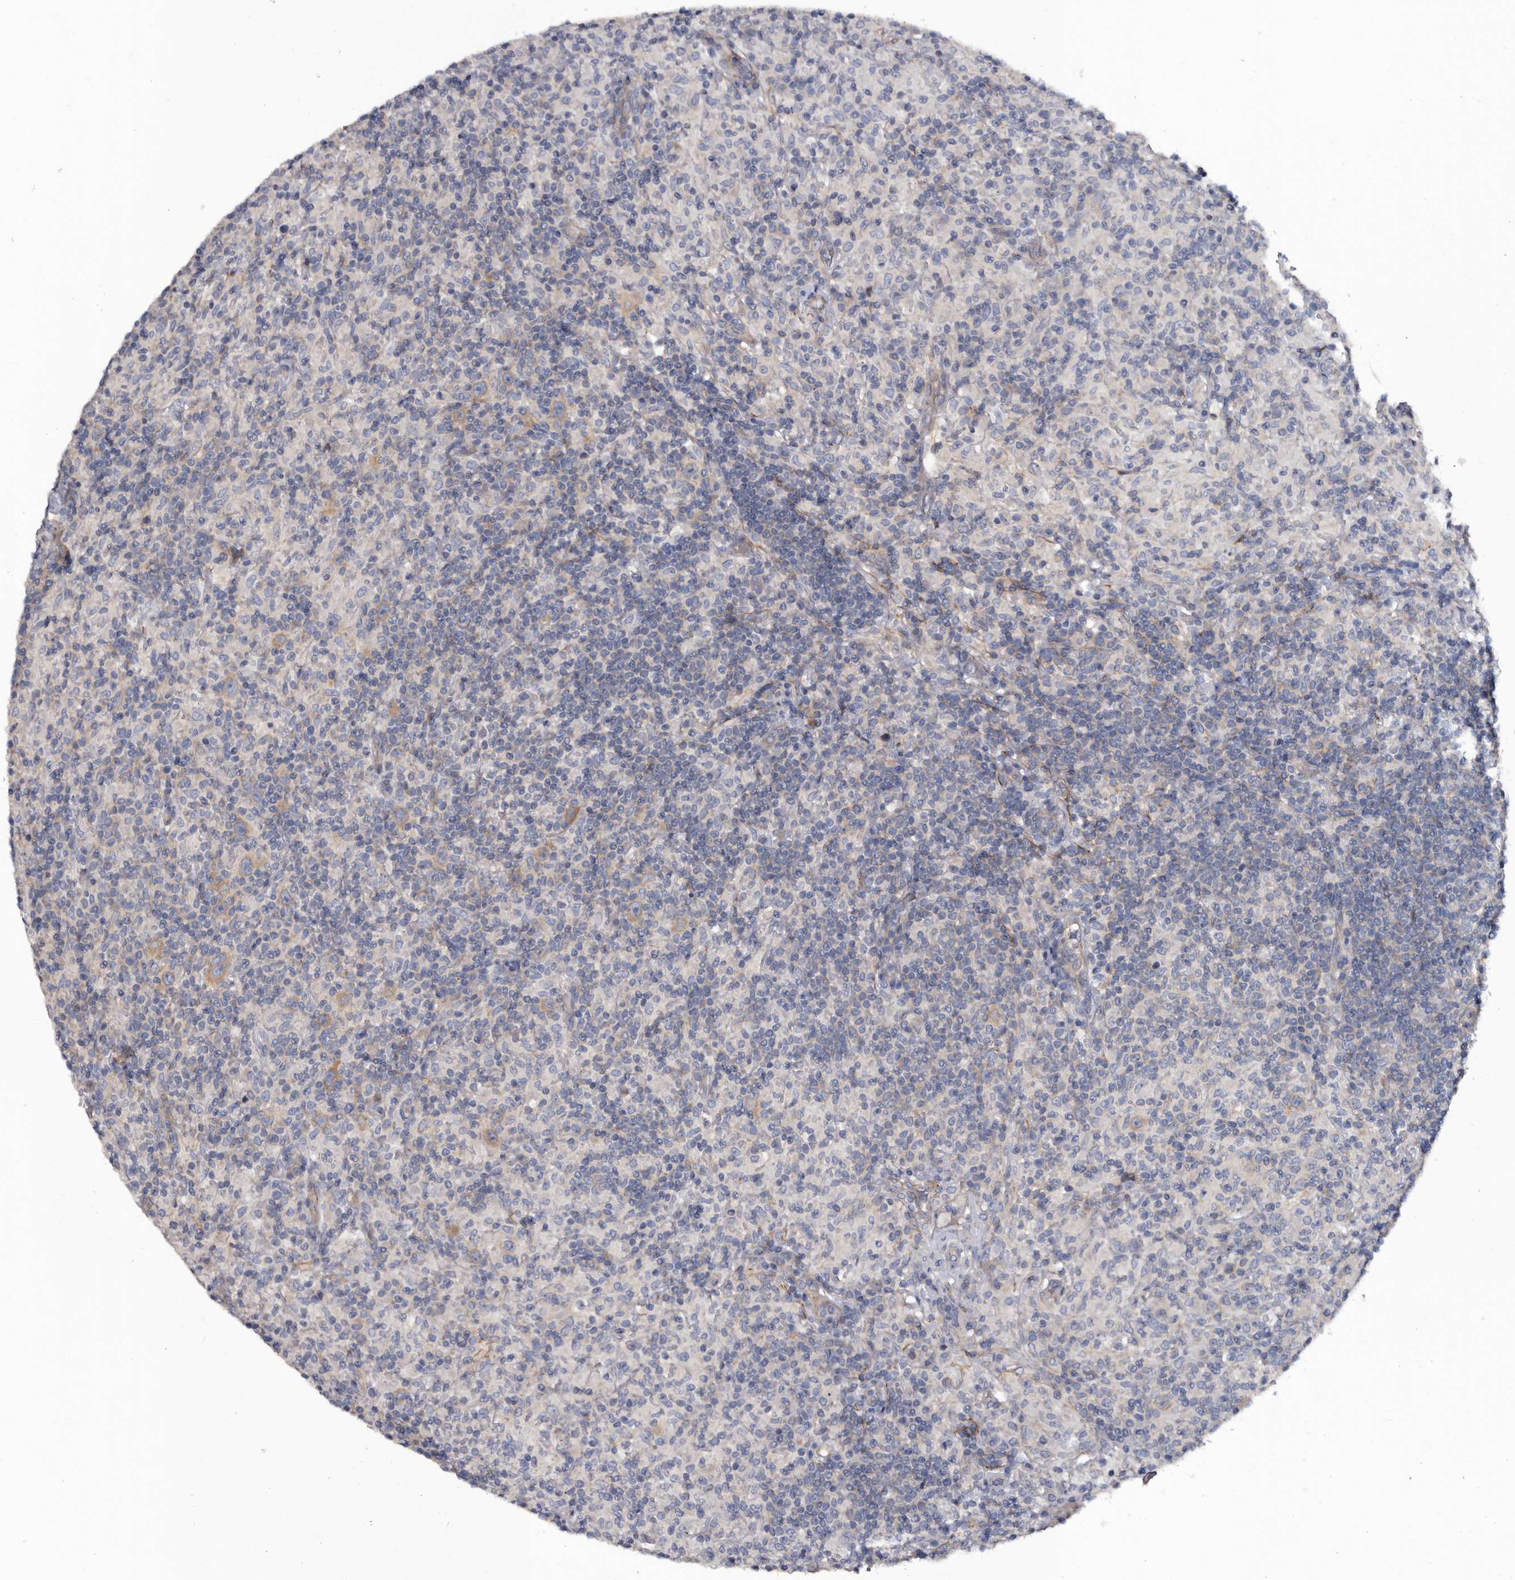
{"staining": {"intensity": "weak", "quantity": "25%-75%", "location": "cytoplasmic/membranous"}, "tissue": "lymphoma", "cell_type": "Tumor cells", "image_type": "cancer", "snomed": [{"axis": "morphology", "description": "Hodgkin's disease, NOS"}, {"axis": "topography", "description": "Lymph node"}], "caption": "Immunohistochemical staining of human lymphoma exhibits low levels of weak cytoplasmic/membranous expression in approximately 25%-75% of tumor cells. (brown staining indicates protein expression, while blue staining denotes nuclei).", "gene": "IARS1", "patient": {"sex": "male", "age": 70}}